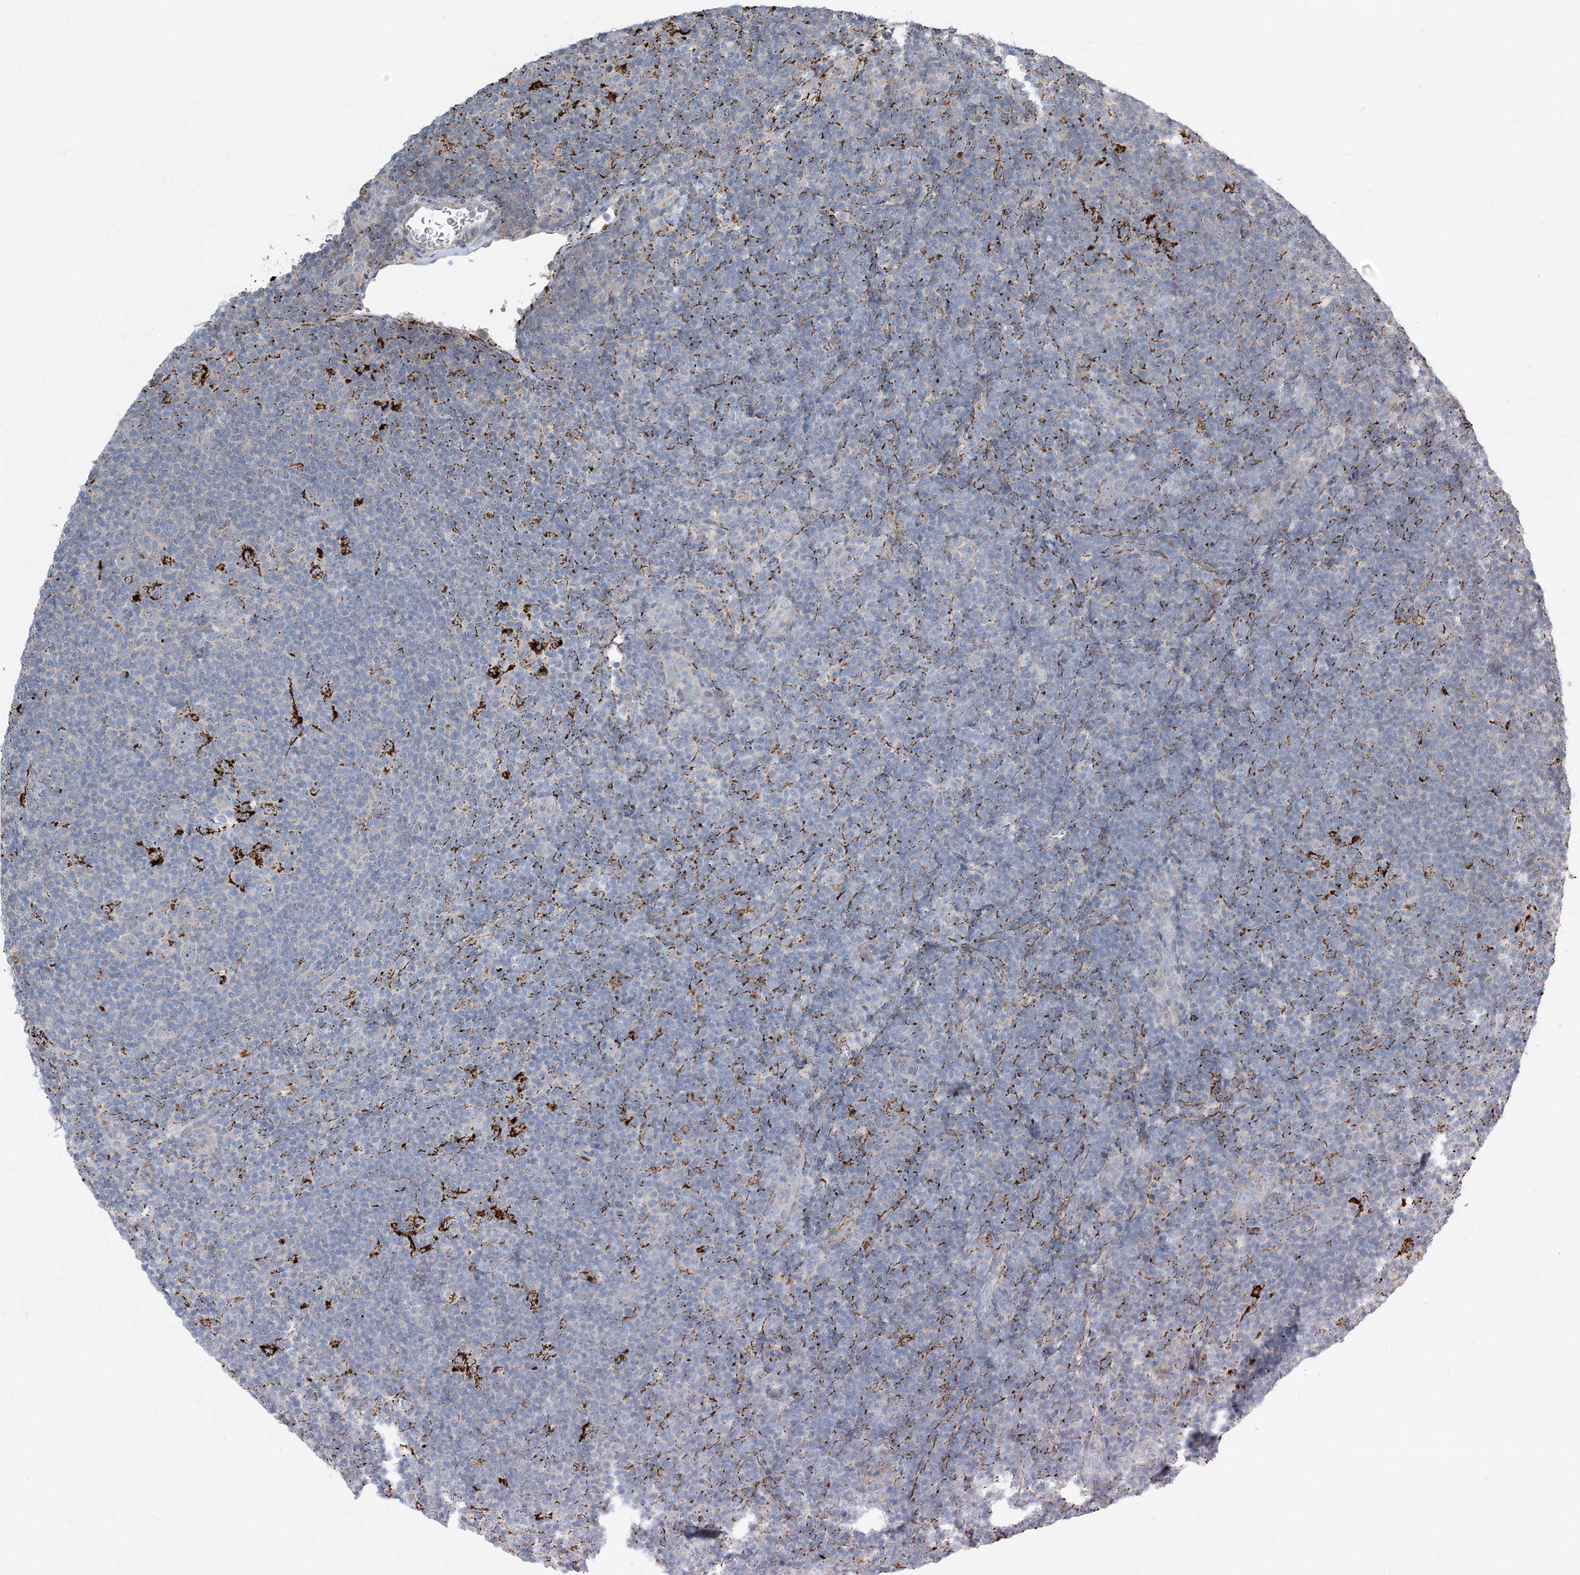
{"staining": {"intensity": "negative", "quantity": "none", "location": "none"}, "tissue": "lymphoma", "cell_type": "Tumor cells", "image_type": "cancer", "snomed": [{"axis": "morphology", "description": "Hodgkin's disease, NOS"}, {"axis": "topography", "description": "Lymph node"}], "caption": "The micrograph reveals no staining of tumor cells in lymphoma.", "gene": "LTN1", "patient": {"sex": "female", "age": 57}}